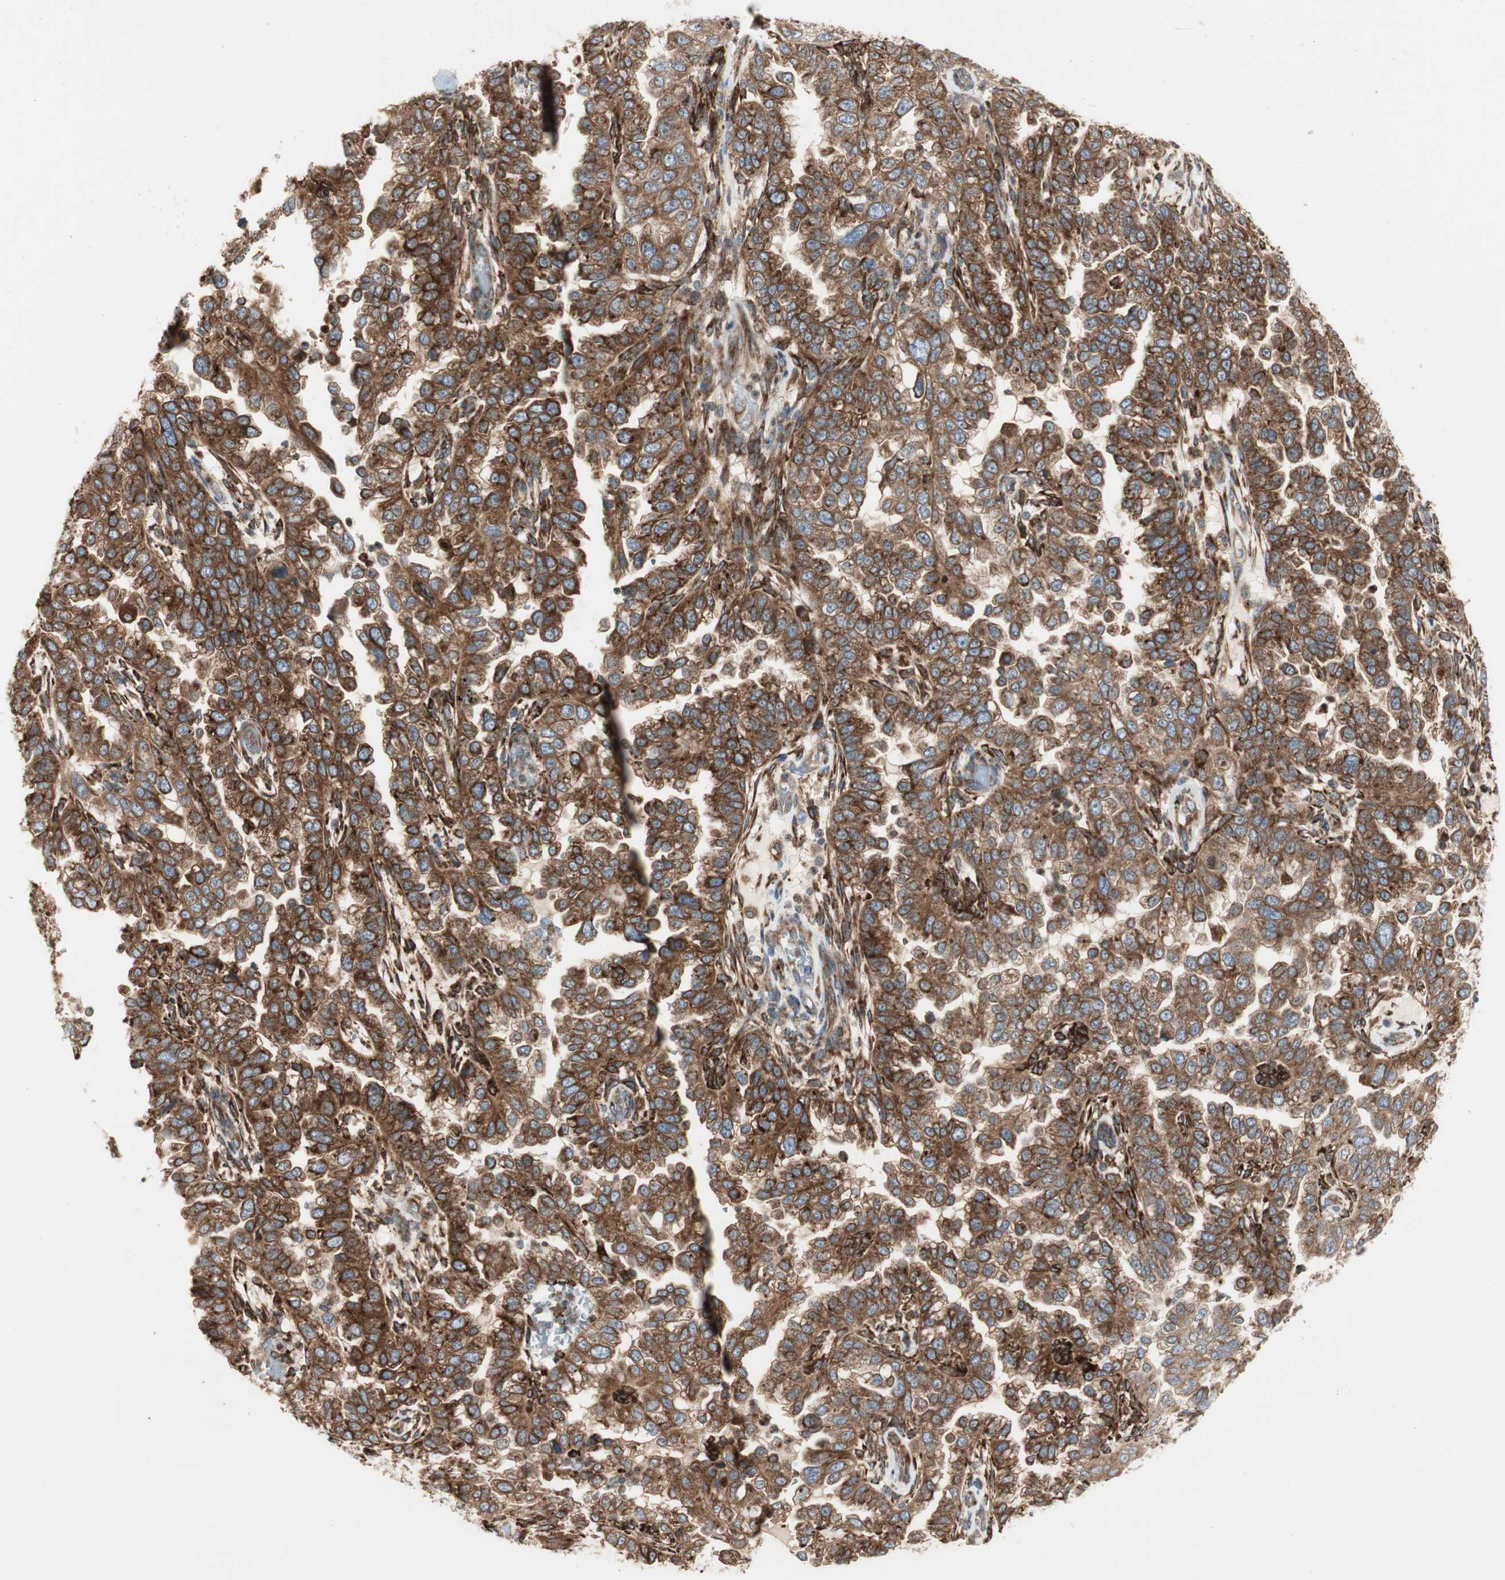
{"staining": {"intensity": "strong", "quantity": ">75%", "location": "cytoplasmic/membranous"}, "tissue": "endometrial cancer", "cell_type": "Tumor cells", "image_type": "cancer", "snomed": [{"axis": "morphology", "description": "Adenocarcinoma, NOS"}, {"axis": "topography", "description": "Endometrium"}], "caption": "A photomicrograph of adenocarcinoma (endometrial) stained for a protein exhibits strong cytoplasmic/membranous brown staining in tumor cells.", "gene": "H6PD", "patient": {"sex": "female", "age": 85}}